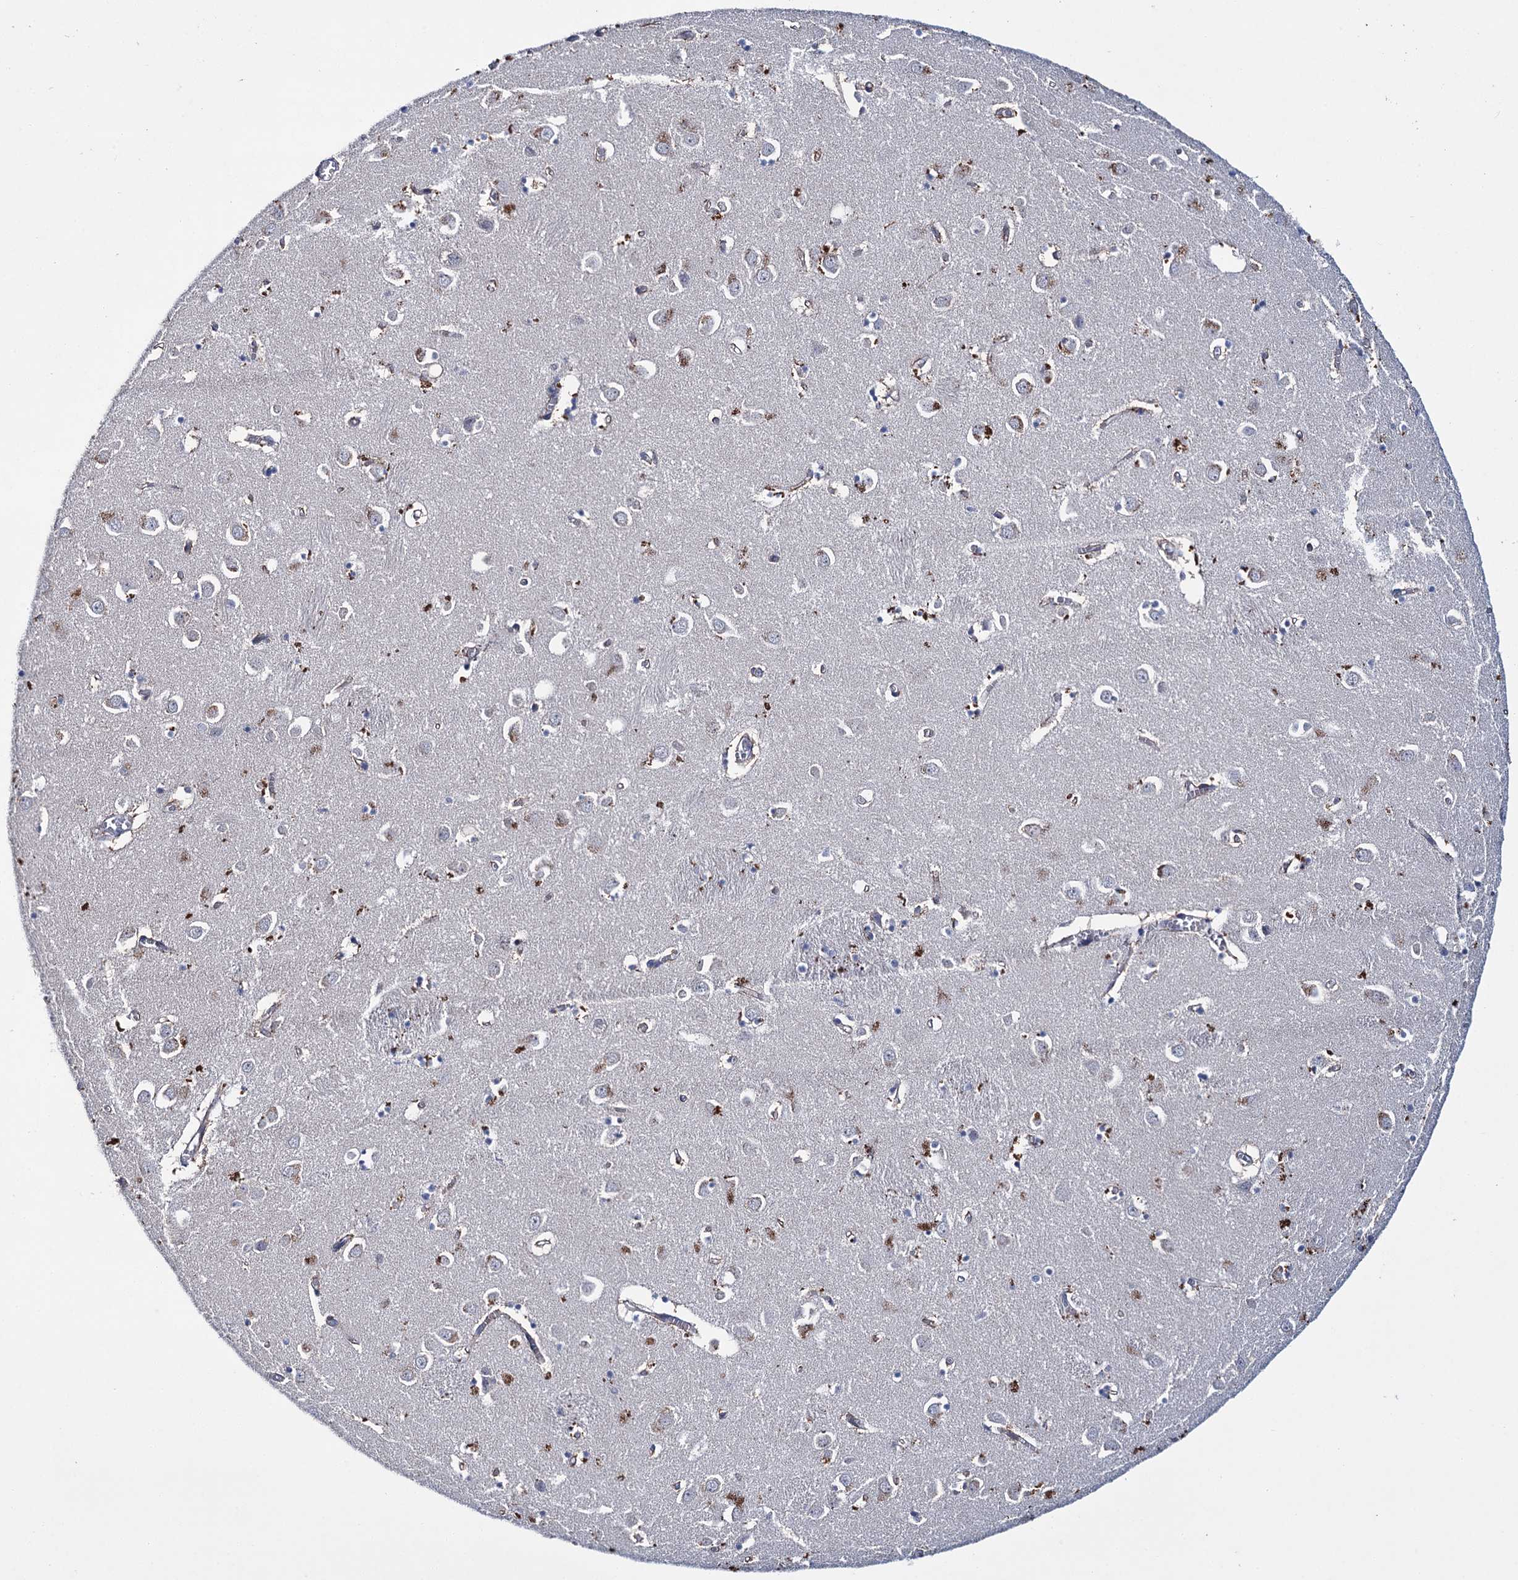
{"staining": {"intensity": "moderate", "quantity": "<25%", "location": "cytoplasmic/membranous"}, "tissue": "caudate", "cell_type": "Glial cells", "image_type": "normal", "snomed": [{"axis": "morphology", "description": "Normal tissue, NOS"}, {"axis": "topography", "description": "Lateral ventricle wall"}], "caption": "The image exhibits immunohistochemical staining of benign caudate. There is moderate cytoplasmic/membranous staining is seen in approximately <25% of glial cells.", "gene": "LYZL4", "patient": {"sex": "male", "age": 70}}